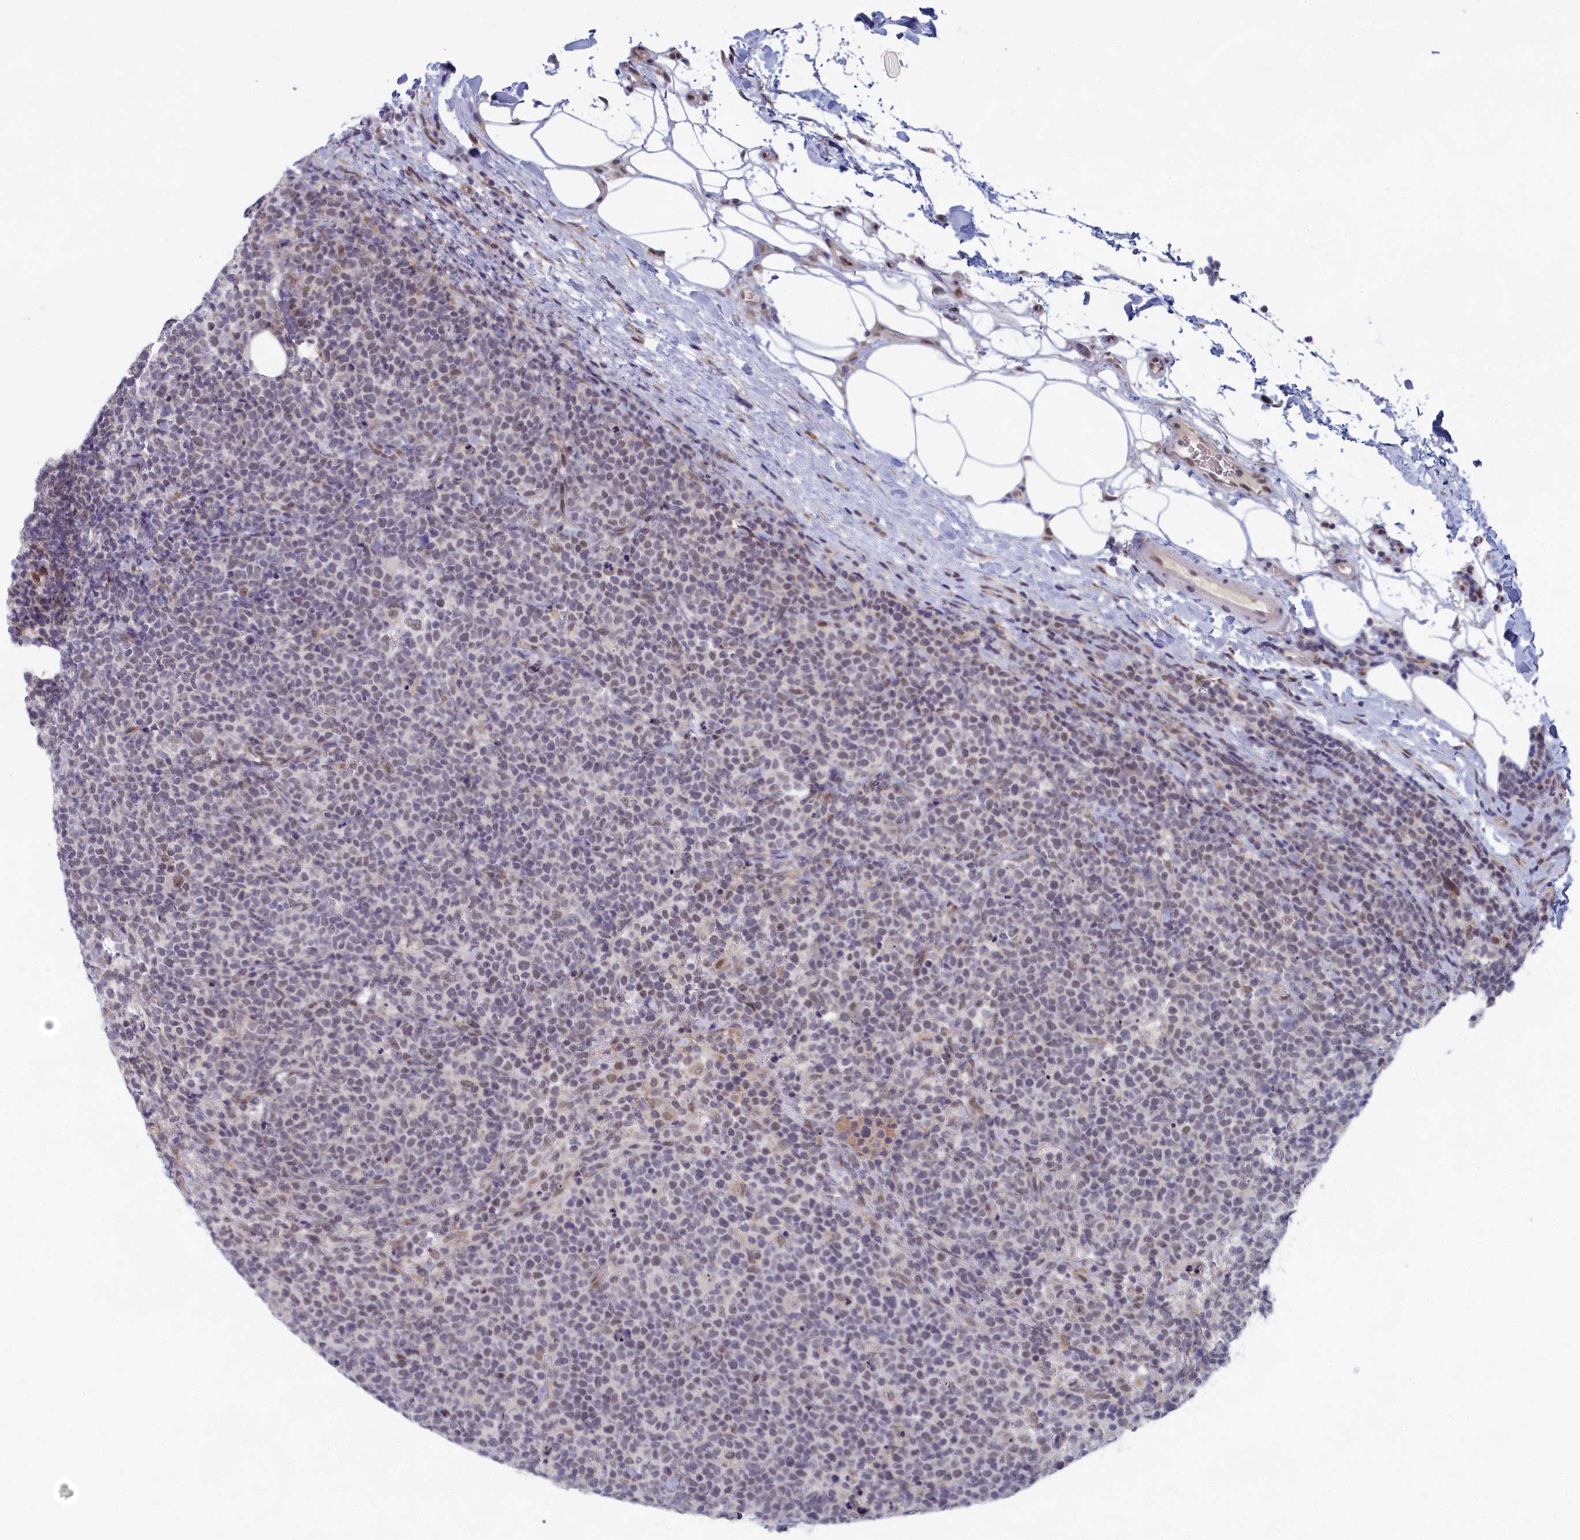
{"staining": {"intensity": "negative", "quantity": "none", "location": "none"}, "tissue": "lymphoma", "cell_type": "Tumor cells", "image_type": "cancer", "snomed": [{"axis": "morphology", "description": "Malignant lymphoma, non-Hodgkin's type, High grade"}, {"axis": "topography", "description": "Lymph node"}], "caption": "An image of human high-grade malignant lymphoma, non-Hodgkin's type is negative for staining in tumor cells.", "gene": "DNAJC17", "patient": {"sex": "male", "age": 61}}